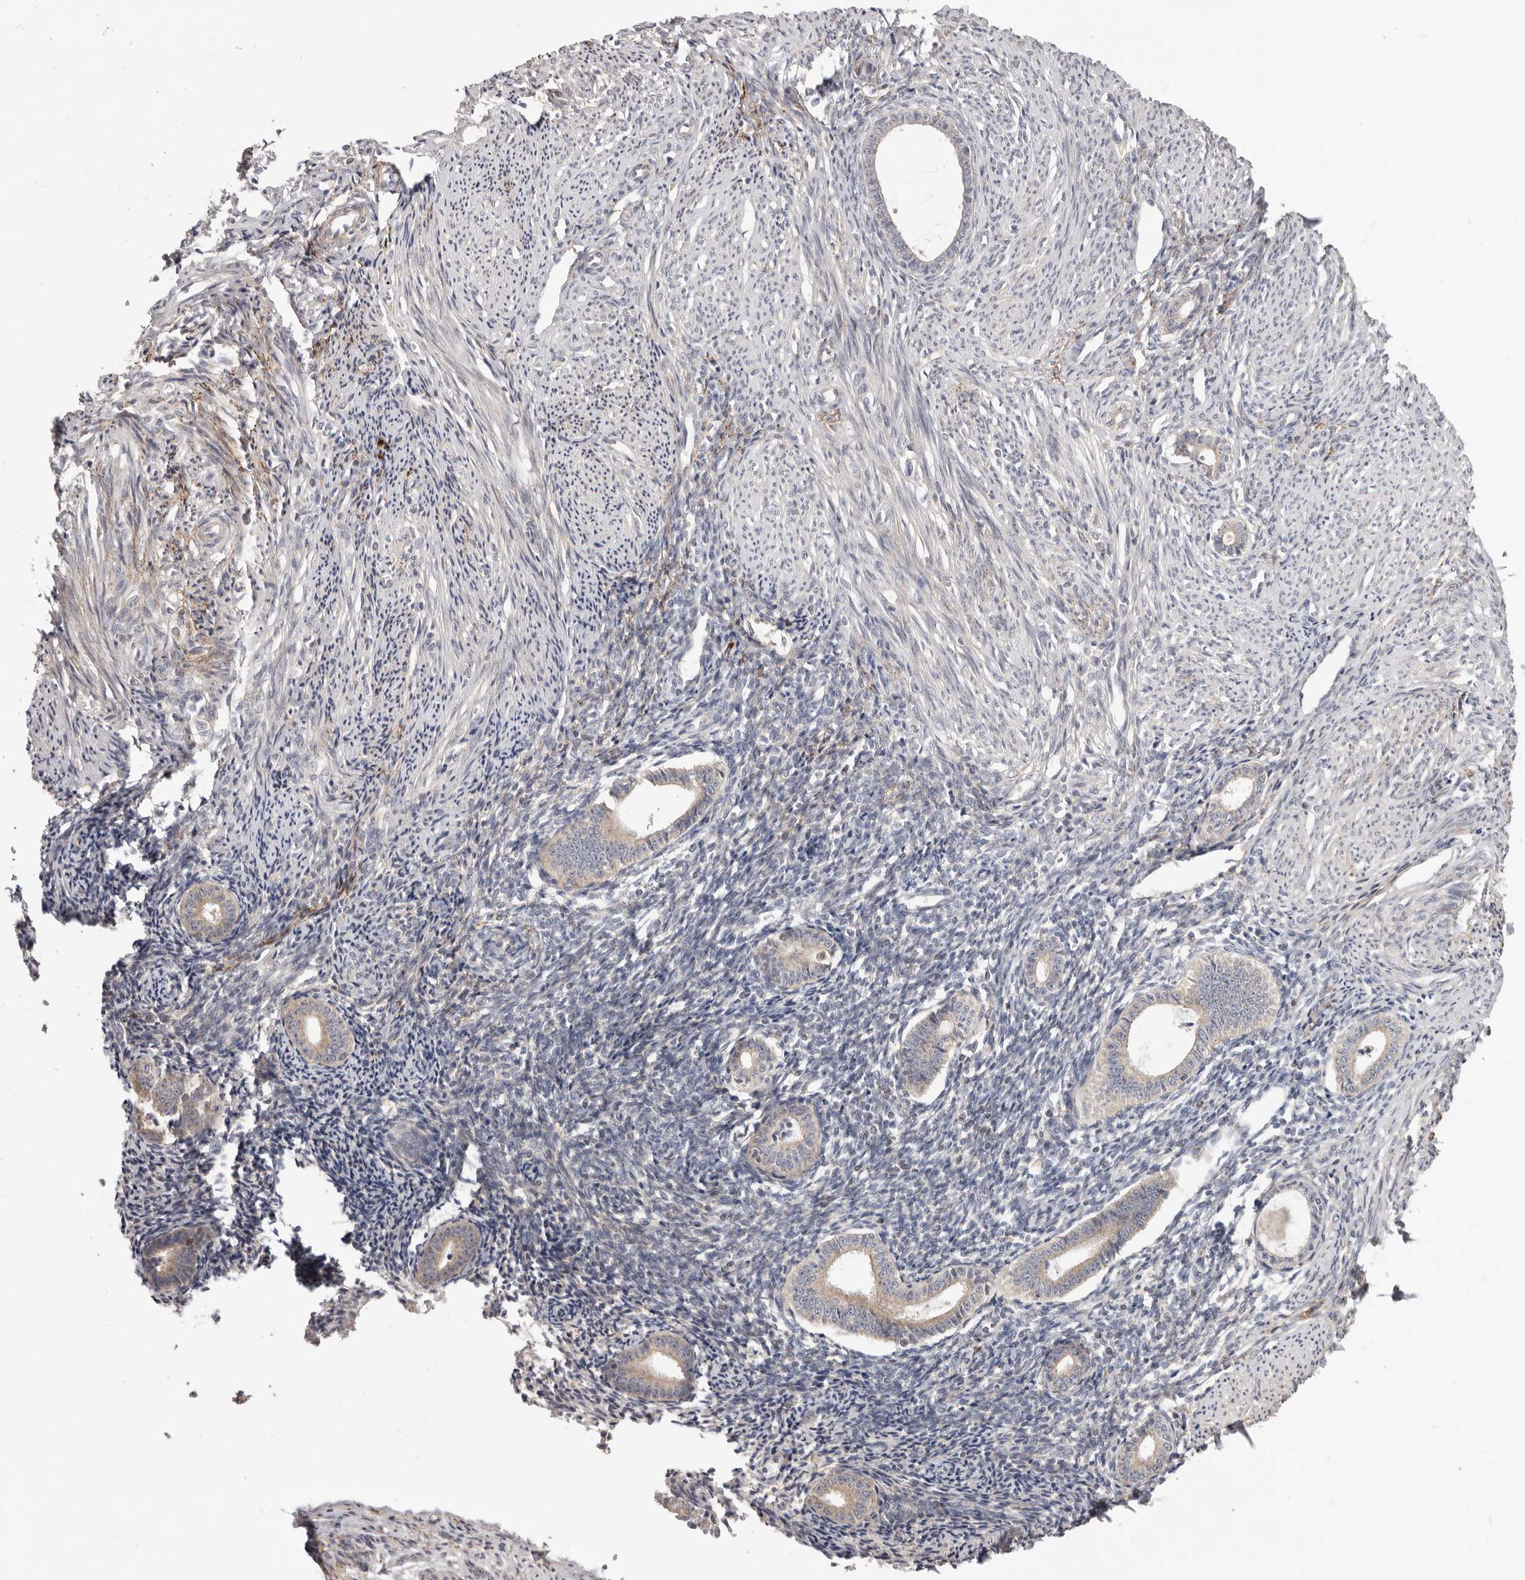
{"staining": {"intensity": "weak", "quantity": "<25%", "location": "cytoplasmic/membranous"}, "tissue": "endometrium", "cell_type": "Cells in endometrial stroma", "image_type": "normal", "snomed": [{"axis": "morphology", "description": "Normal tissue, NOS"}, {"axis": "topography", "description": "Endometrium"}], "caption": "High power microscopy histopathology image of an immunohistochemistry (IHC) histopathology image of benign endometrium, revealing no significant staining in cells in endometrial stroma.", "gene": "LRP6", "patient": {"sex": "female", "age": 56}}